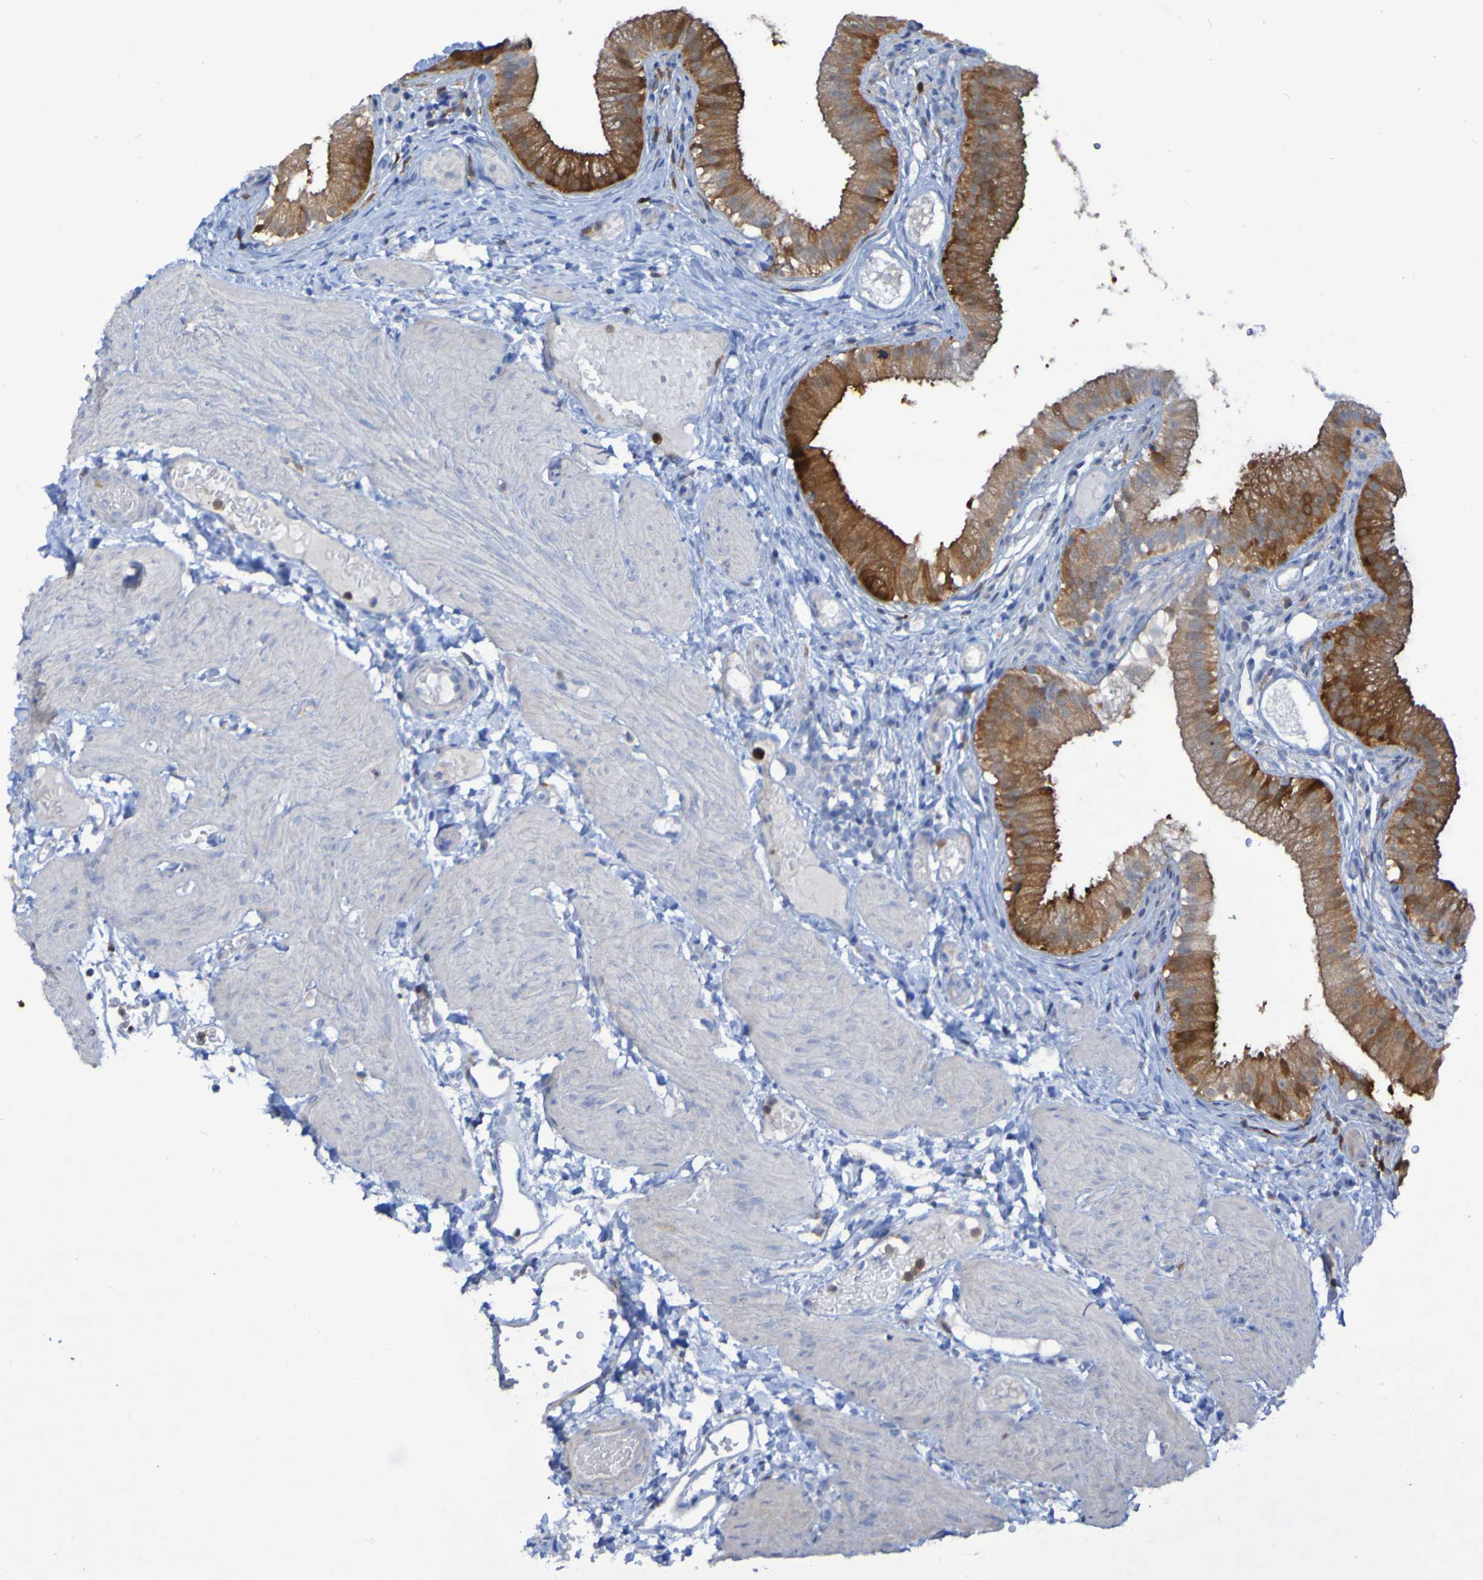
{"staining": {"intensity": "strong", "quantity": ">75%", "location": "cytoplasmic/membranous"}, "tissue": "gallbladder", "cell_type": "Glandular cells", "image_type": "normal", "snomed": [{"axis": "morphology", "description": "Normal tissue, NOS"}, {"axis": "topography", "description": "Gallbladder"}], "caption": "Protein expression analysis of benign human gallbladder reveals strong cytoplasmic/membranous expression in about >75% of glandular cells. (DAB (3,3'-diaminobenzidine) = brown stain, brightfield microscopy at high magnification).", "gene": "MPPE1", "patient": {"sex": "female", "age": 26}}